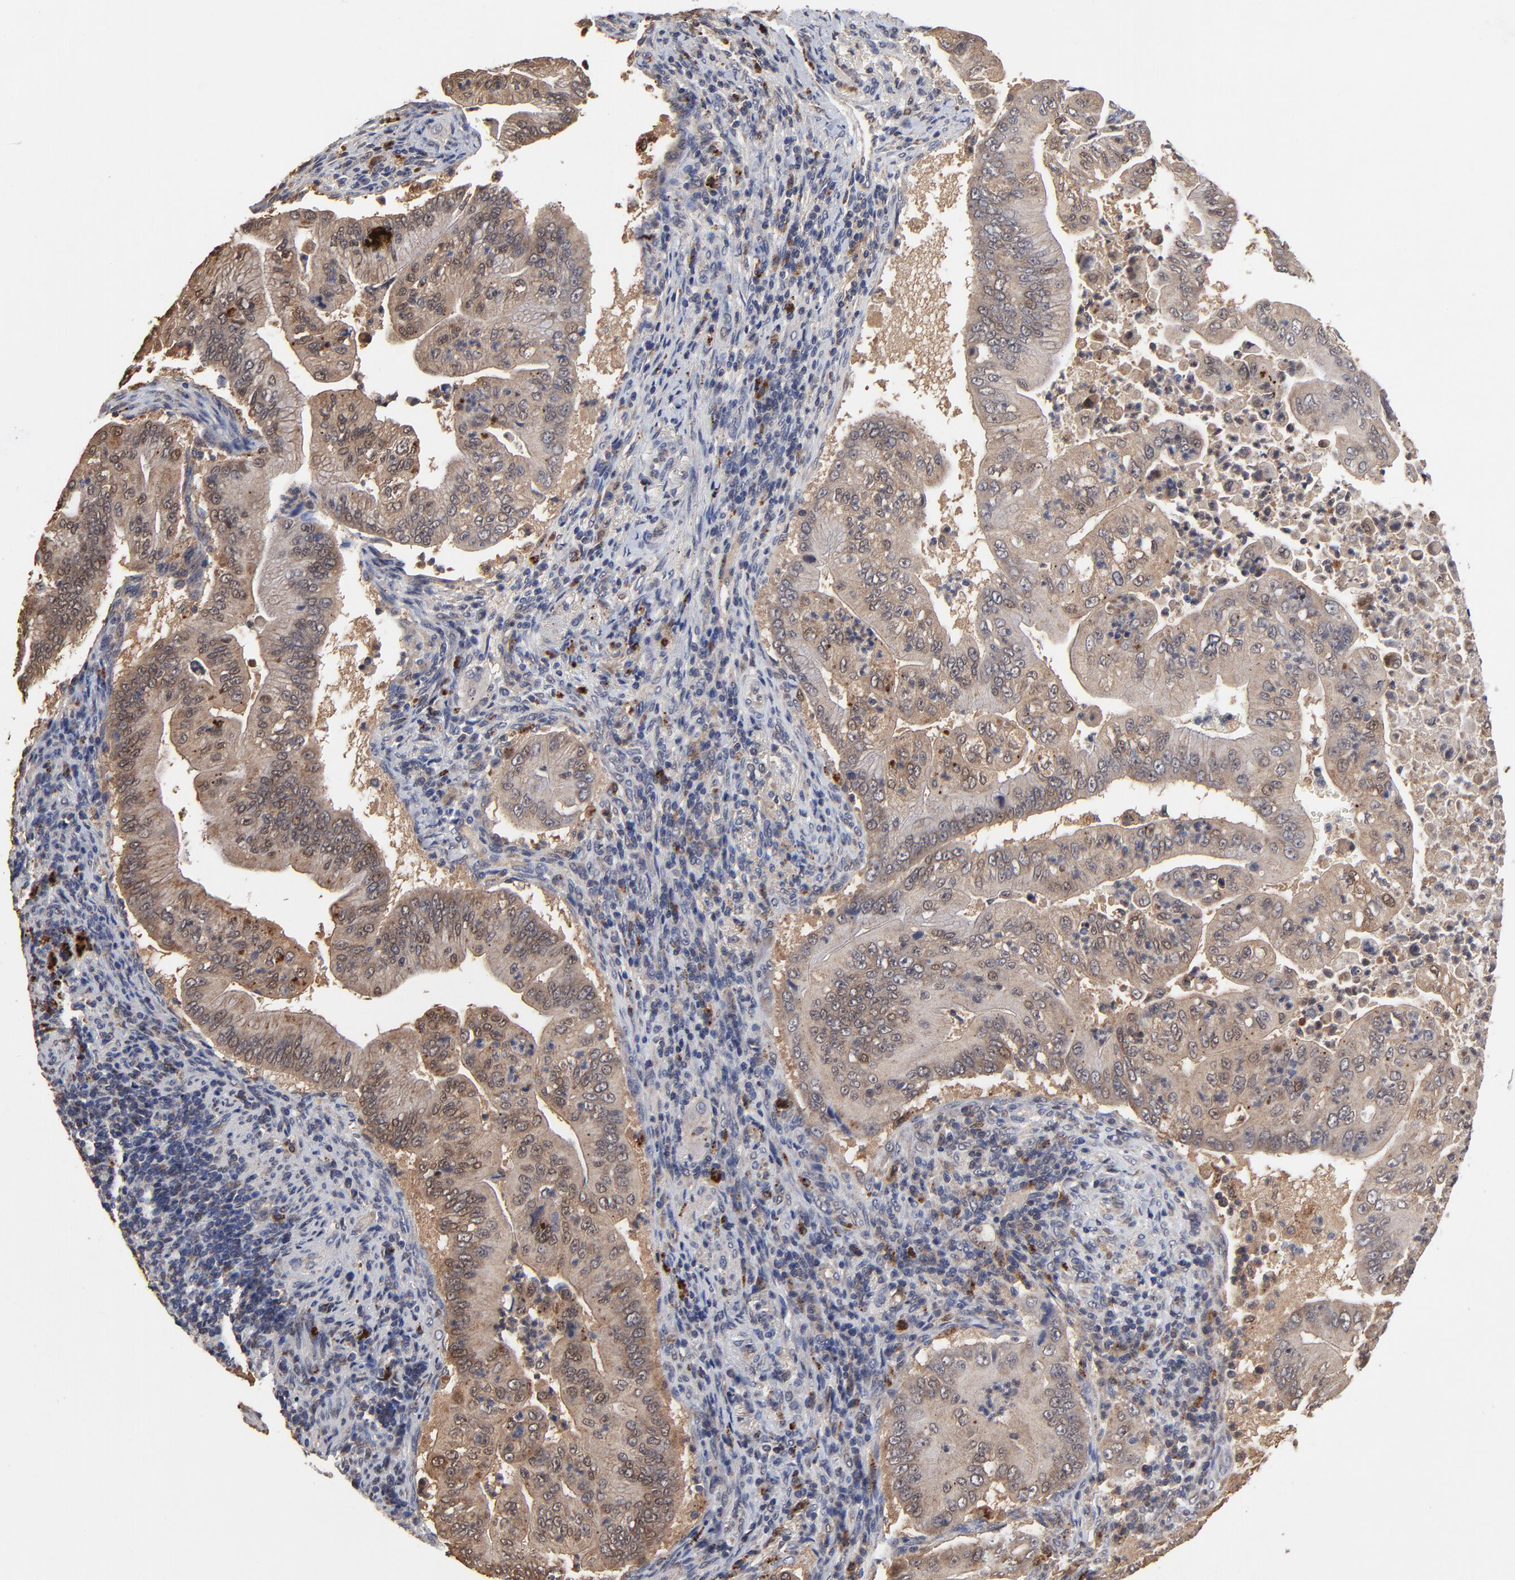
{"staining": {"intensity": "moderate", "quantity": ">75%", "location": "cytoplasmic/membranous"}, "tissue": "pancreatic cancer", "cell_type": "Tumor cells", "image_type": "cancer", "snomed": [{"axis": "morphology", "description": "Adenocarcinoma, NOS"}, {"axis": "topography", "description": "Pancreas"}], "caption": "Tumor cells show medium levels of moderate cytoplasmic/membranous expression in about >75% of cells in pancreatic adenocarcinoma.", "gene": "LGALS3", "patient": {"sex": "male", "age": 62}}